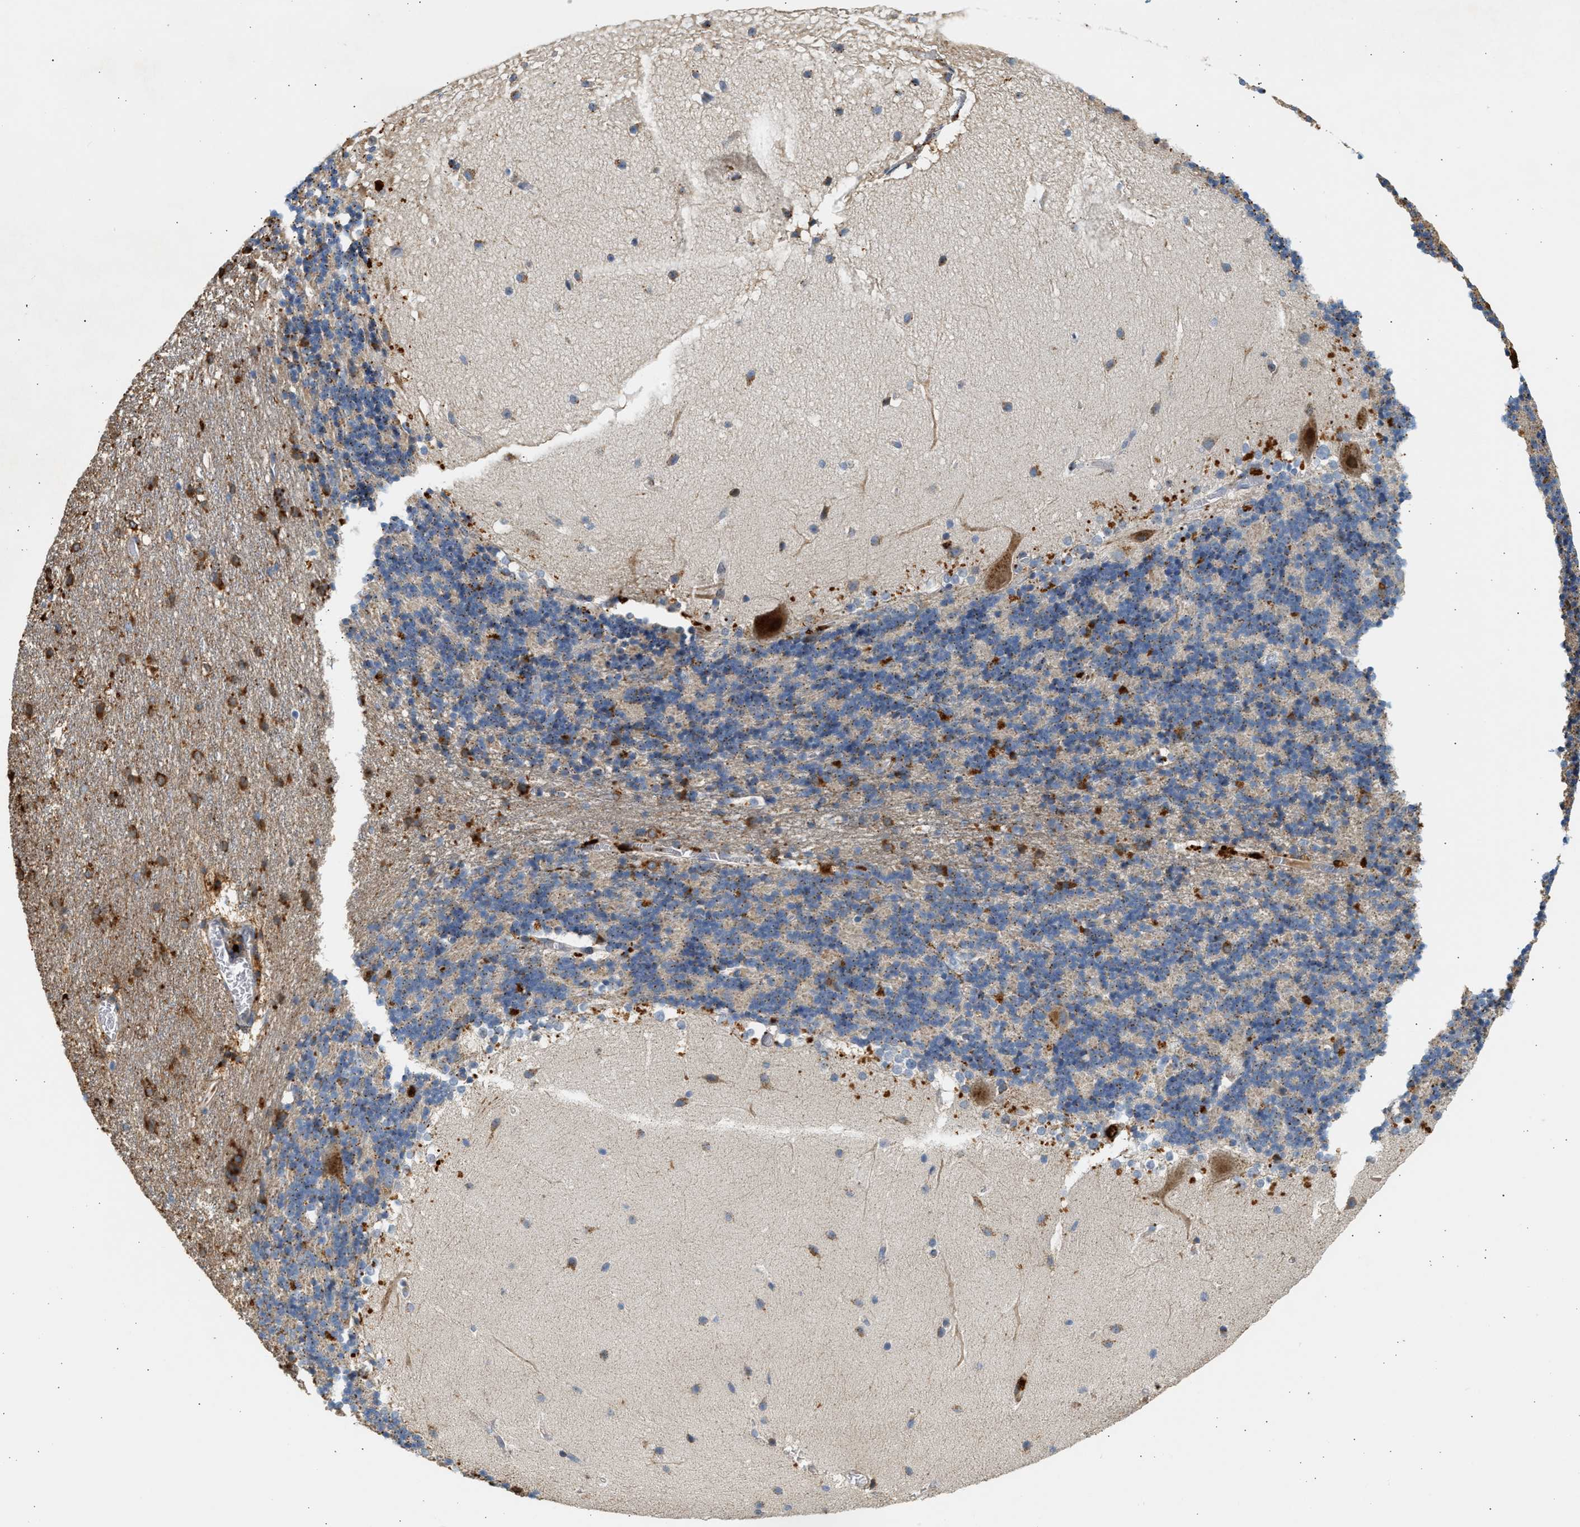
{"staining": {"intensity": "weak", "quantity": ">75%", "location": "cytoplasmic/membranous"}, "tissue": "cerebellum", "cell_type": "Cells in granular layer", "image_type": "normal", "snomed": [{"axis": "morphology", "description": "Normal tissue, NOS"}, {"axis": "topography", "description": "Cerebellum"}], "caption": "Cells in granular layer display weak cytoplasmic/membranous positivity in about >75% of cells in unremarkable cerebellum.", "gene": "ENTHD1", "patient": {"sex": "female", "age": 19}}